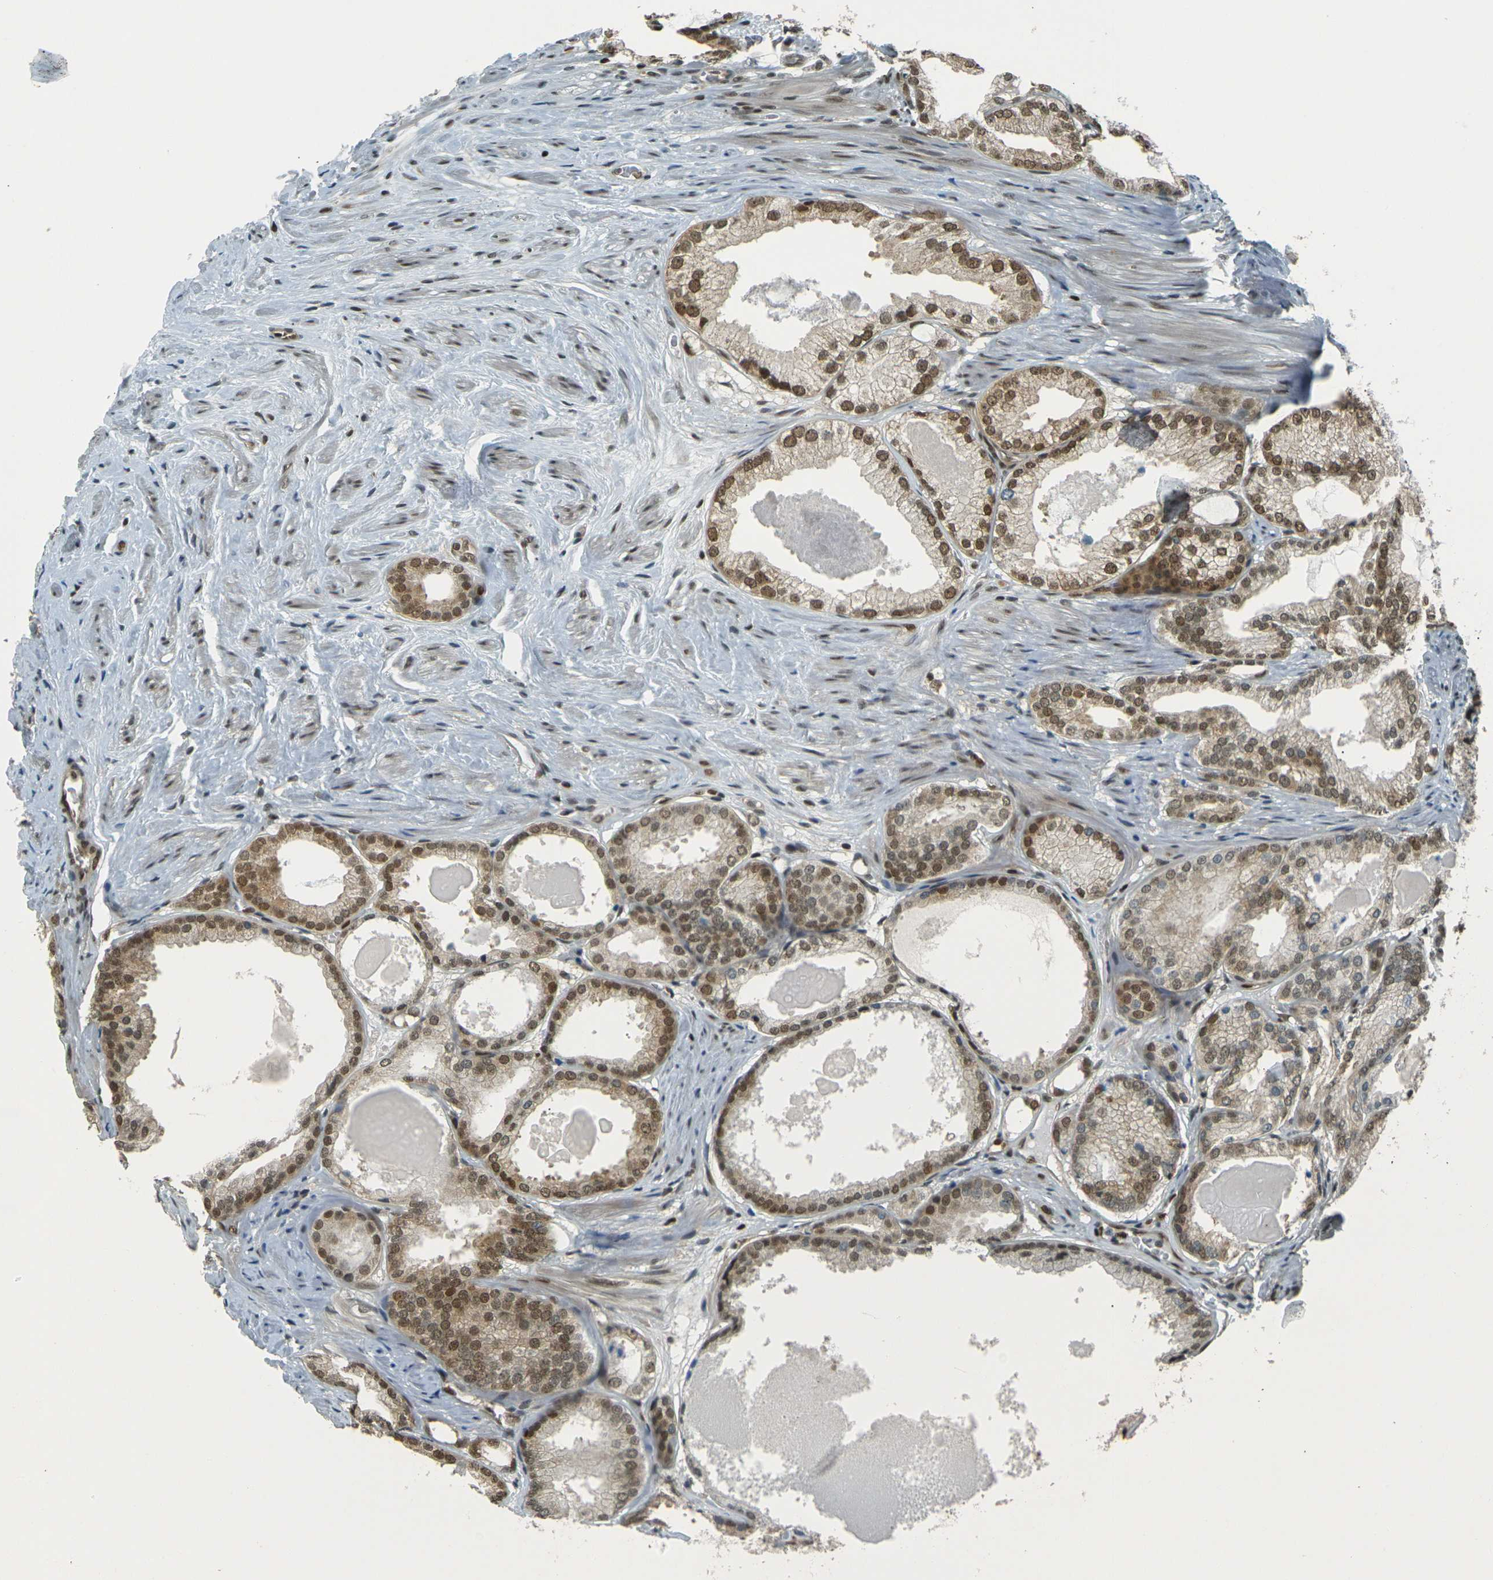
{"staining": {"intensity": "moderate", "quantity": ">75%", "location": "cytoplasmic/membranous,nuclear"}, "tissue": "prostate cancer", "cell_type": "Tumor cells", "image_type": "cancer", "snomed": [{"axis": "morphology", "description": "Adenocarcinoma, High grade"}, {"axis": "topography", "description": "Prostate"}], "caption": "Protein analysis of prostate cancer tissue displays moderate cytoplasmic/membranous and nuclear staining in about >75% of tumor cells.", "gene": "NHEJ1", "patient": {"sex": "male", "age": 61}}